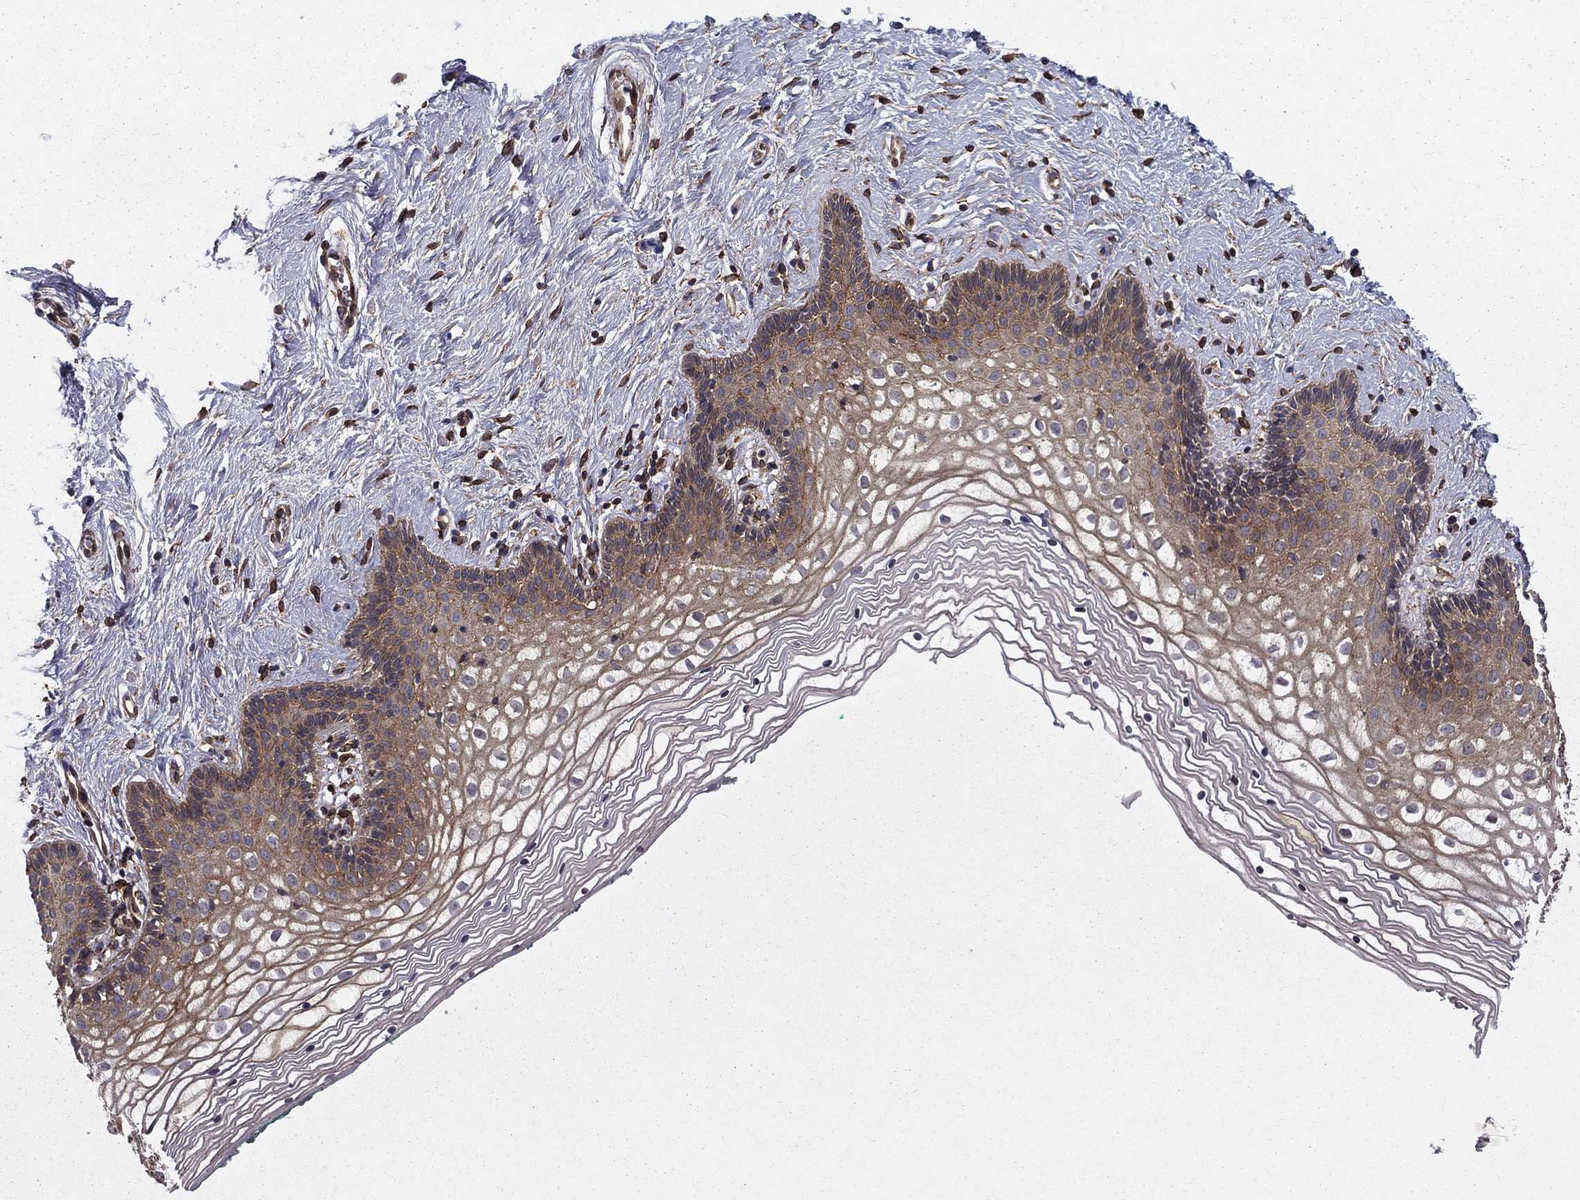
{"staining": {"intensity": "moderate", "quantity": "<25%", "location": "cytoplasmic/membranous"}, "tissue": "vagina", "cell_type": "Squamous epithelial cells", "image_type": "normal", "snomed": [{"axis": "morphology", "description": "Normal tissue, NOS"}, {"axis": "topography", "description": "Vagina"}], "caption": "This photomicrograph reveals normal vagina stained with IHC to label a protein in brown. The cytoplasmic/membranous of squamous epithelial cells show moderate positivity for the protein. Nuclei are counter-stained blue.", "gene": "SHMT1", "patient": {"sex": "female", "age": 36}}